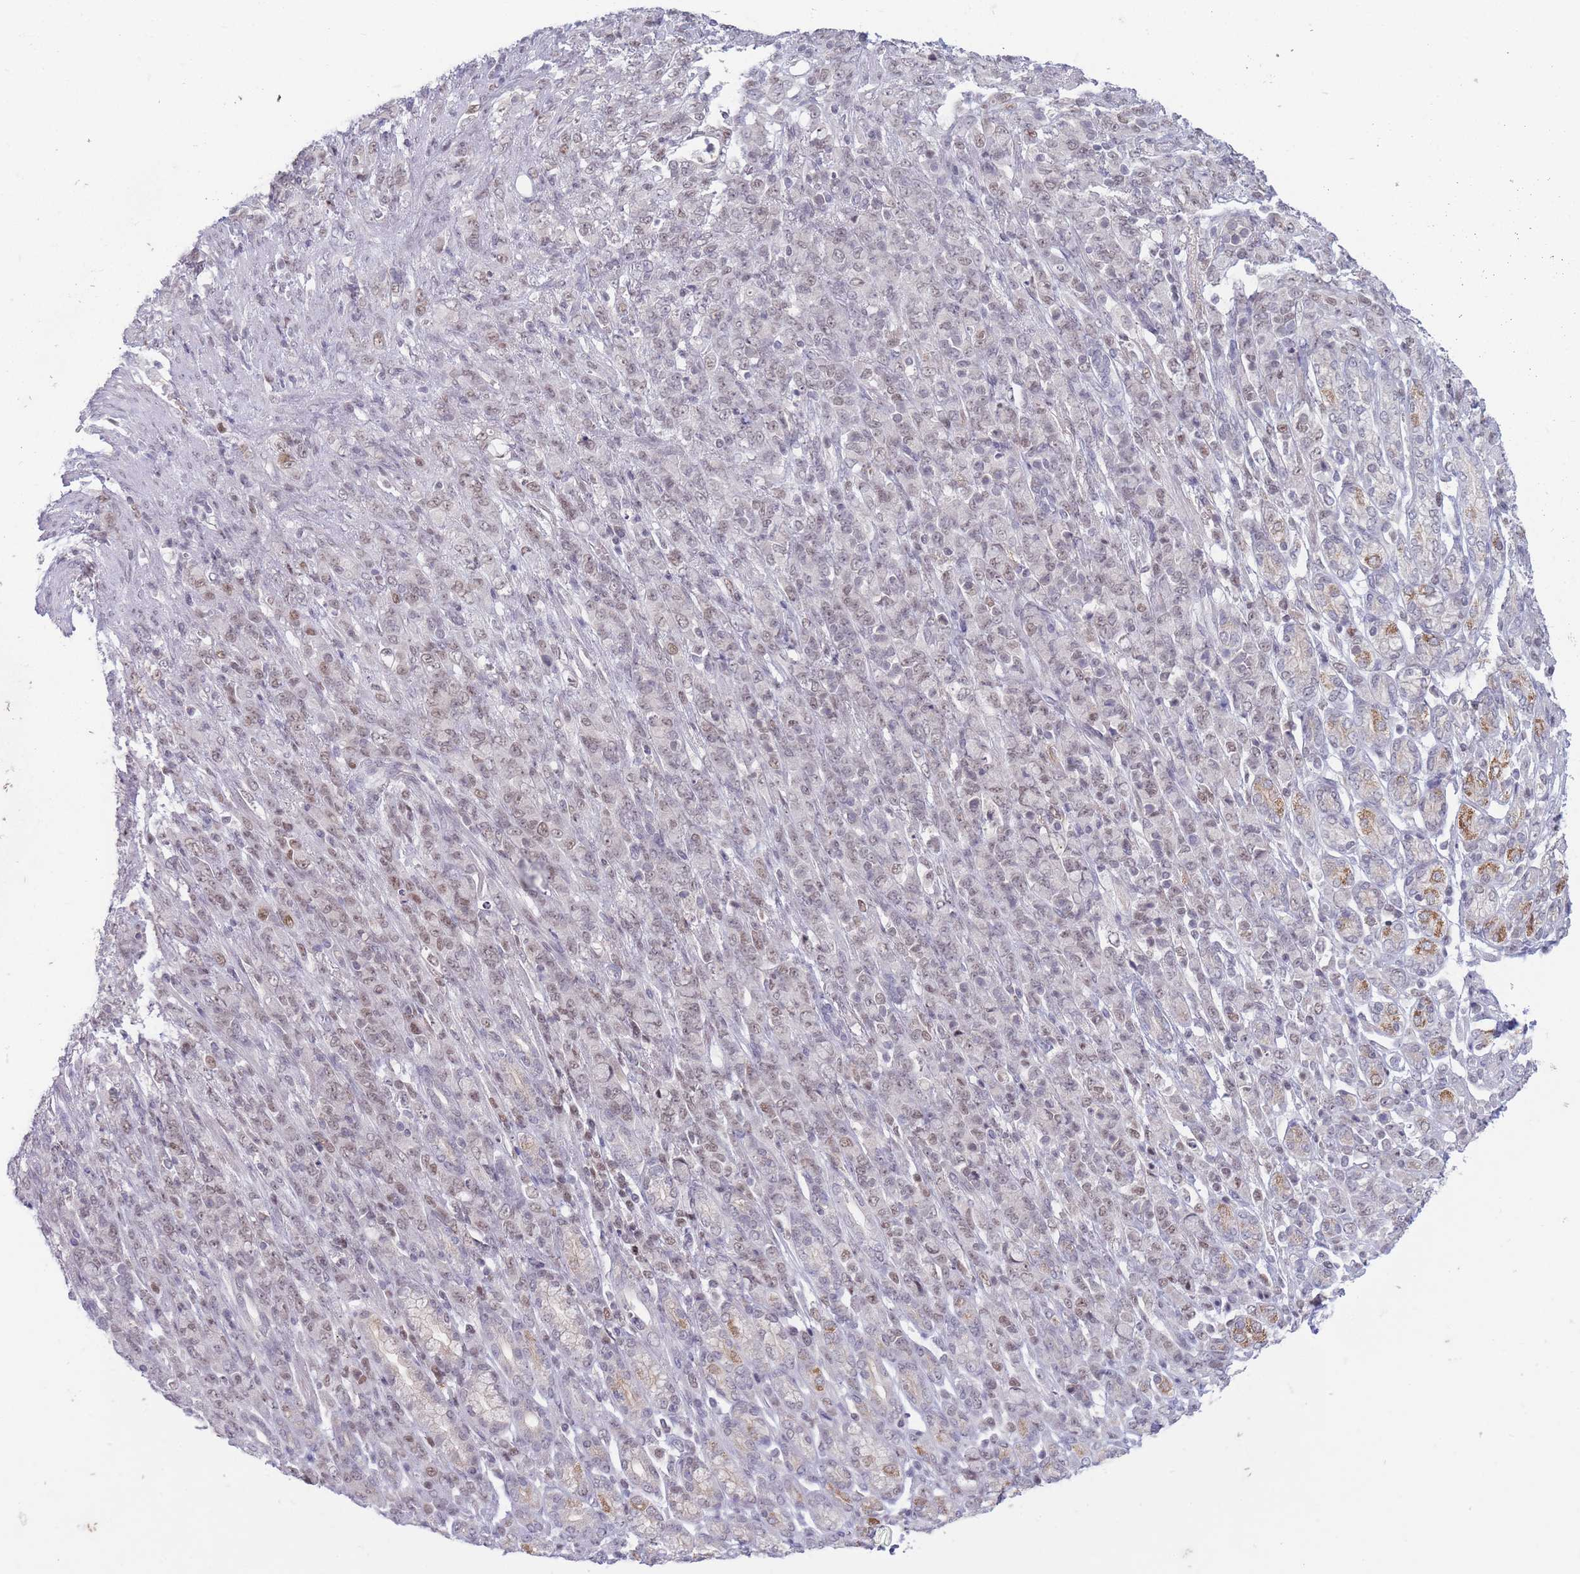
{"staining": {"intensity": "weak", "quantity": "25%-75%", "location": "nuclear"}, "tissue": "stomach cancer", "cell_type": "Tumor cells", "image_type": "cancer", "snomed": [{"axis": "morphology", "description": "Adenocarcinoma, NOS"}, {"axis": "topography", "description": "Stomach"}], "caption": "A high-resolution image shows immunohistochemistry (IHC) staining of stomach adenocarcinoma, which exhibits weak nuclear expression in about 25%-75% of tumor cells. Immunohistochemistry (ihc) stains the protein in brown and the nuclei are stained blue.", "gene": "ARID3B", "patient": {"sex": "female", "age": 79}}